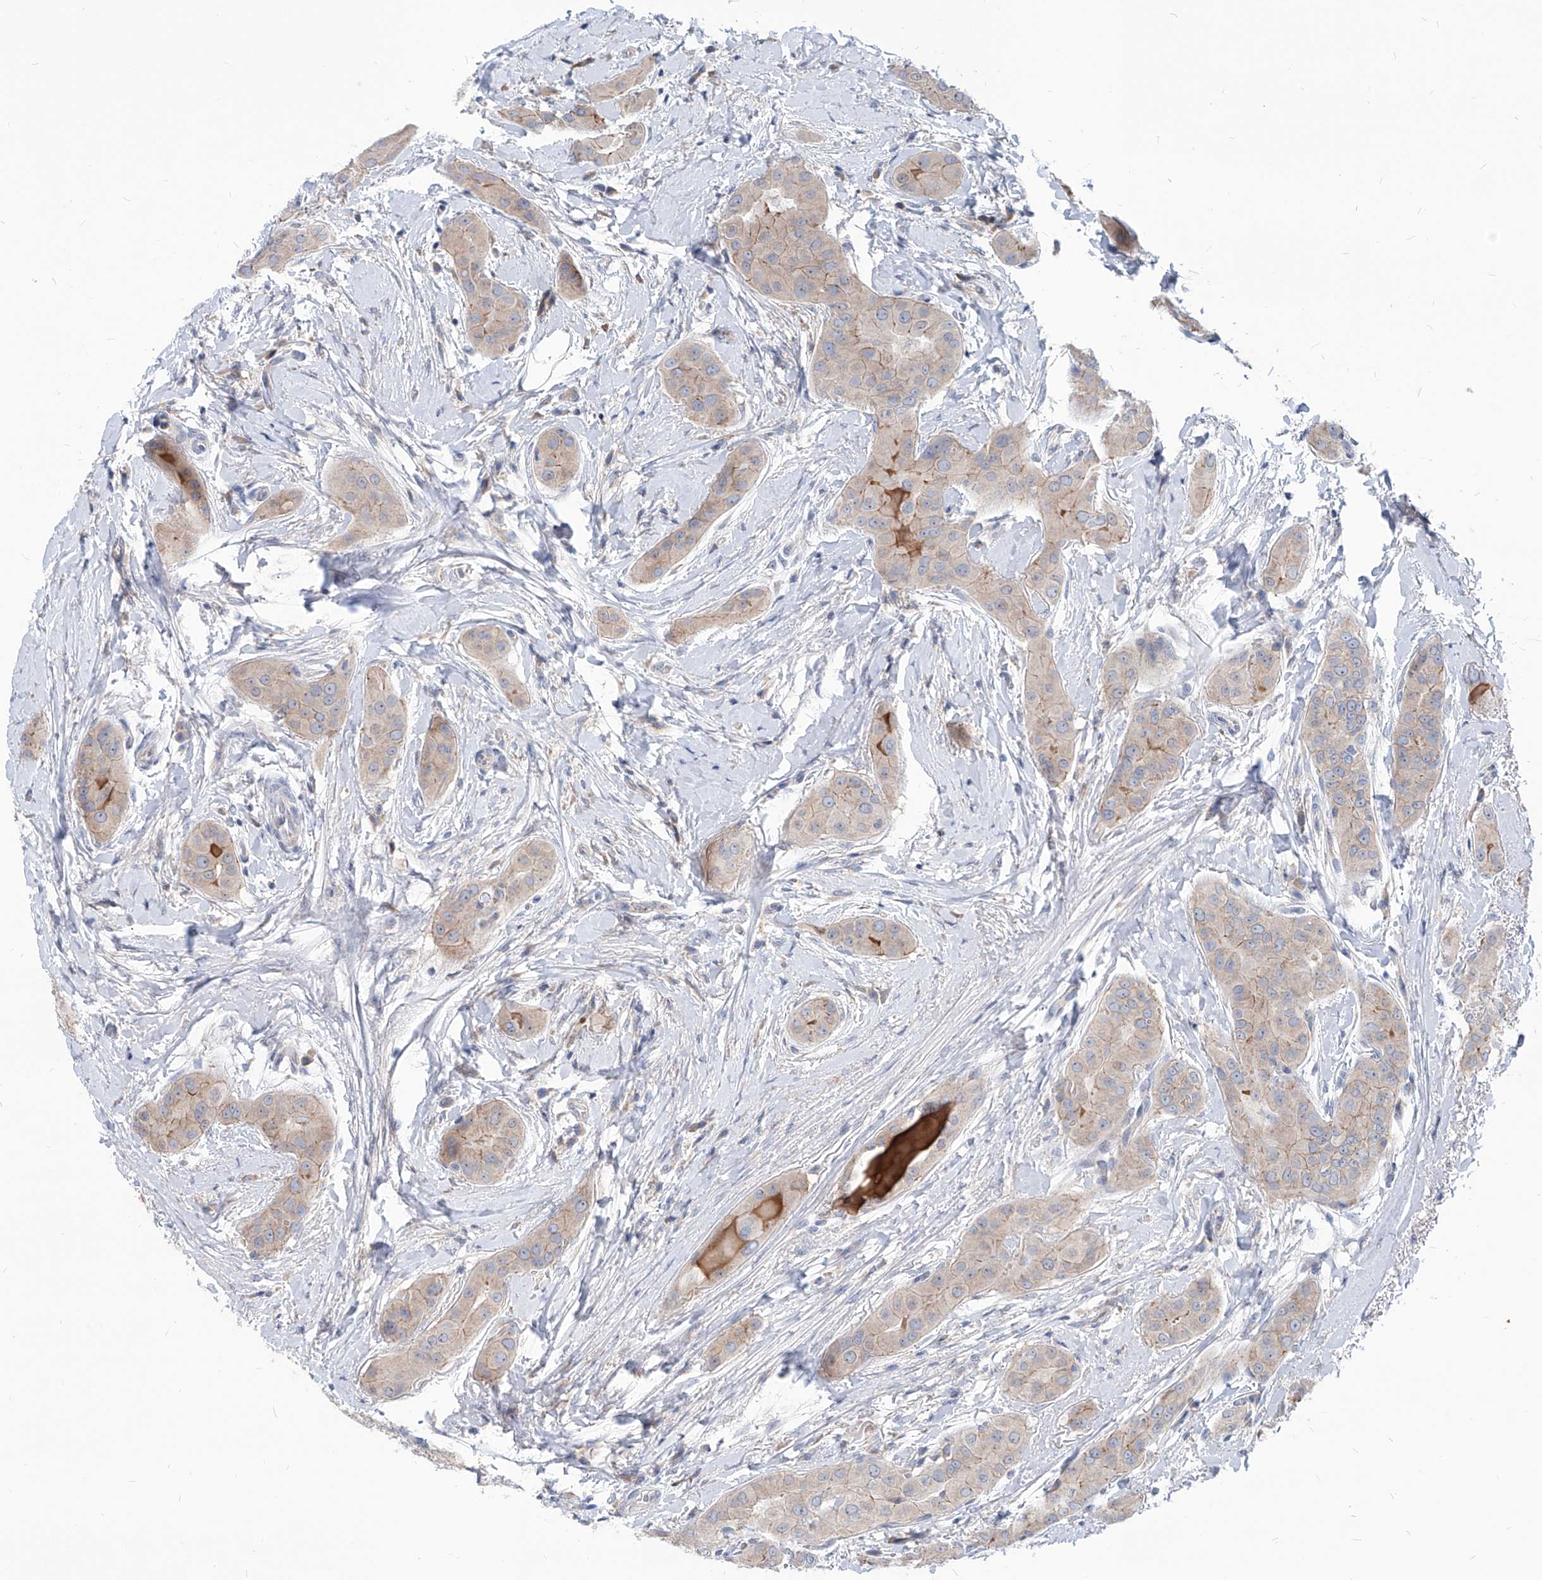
{"staining": {"intensity": "weak", "quantity": "<25%", "location": "cytoplasmic/membranous"}, "tissue": "thyroid cancer", "cell_type": "Tumor cells", "image_type": "cancer", "snomed": [{"axis": "morphology", "description": "Papillary adenocarcinoma, NOS"}, {"axis": "topography", "description": "Thyroid gland"}], "caption": "An immunohistochemistry micrograph of papillary adenocarcinoma (thyroid) is shown. There is no staining in tumor cells of papillary adenocarcinoma (thyroid).", "gene": "AGPS", "patient": {"sex": "male", "age": 33}}